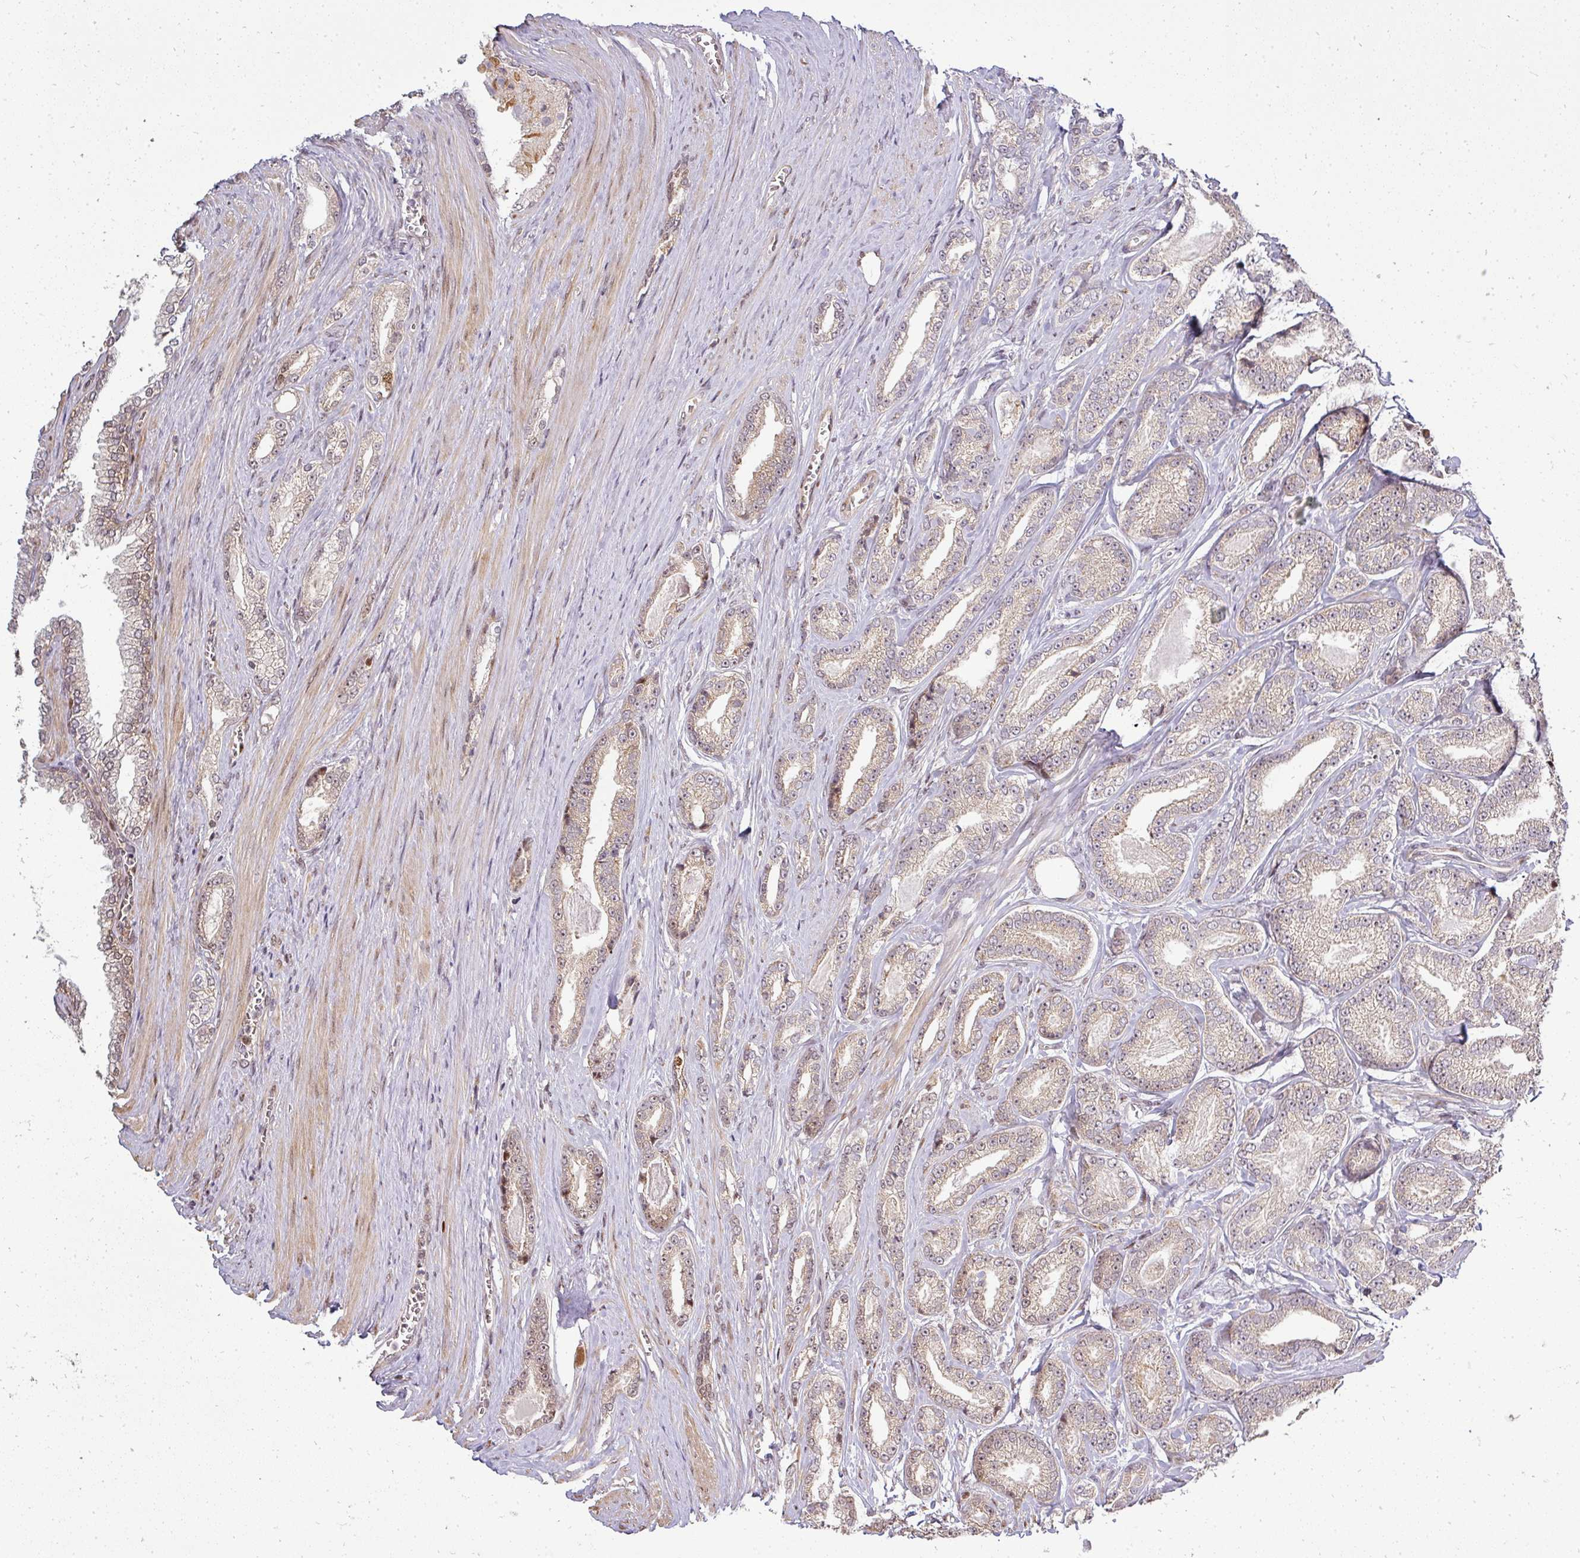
{"staining": {"intensity": "weak", "quantity": "<25%", "location": "cytoplasmic/membranous,nuclear"}, "tissue": "prostate cancer", "cell_type": "Tumor cells", "image_type": "cancer", "snomed": [{"axis": "morphology", "description": "Adenocarcinoma, NOS"}, {"axis": "topography", "description": "Prostate and seminal vesicle, NOS"}], "caption": "Prostate cancer (adenocarcinoma) was stained to show a protein in brown. There is no significant expression in tumor cells.", "gene": "PATZ1", "patient": {"sex": "male", "age": 76}}